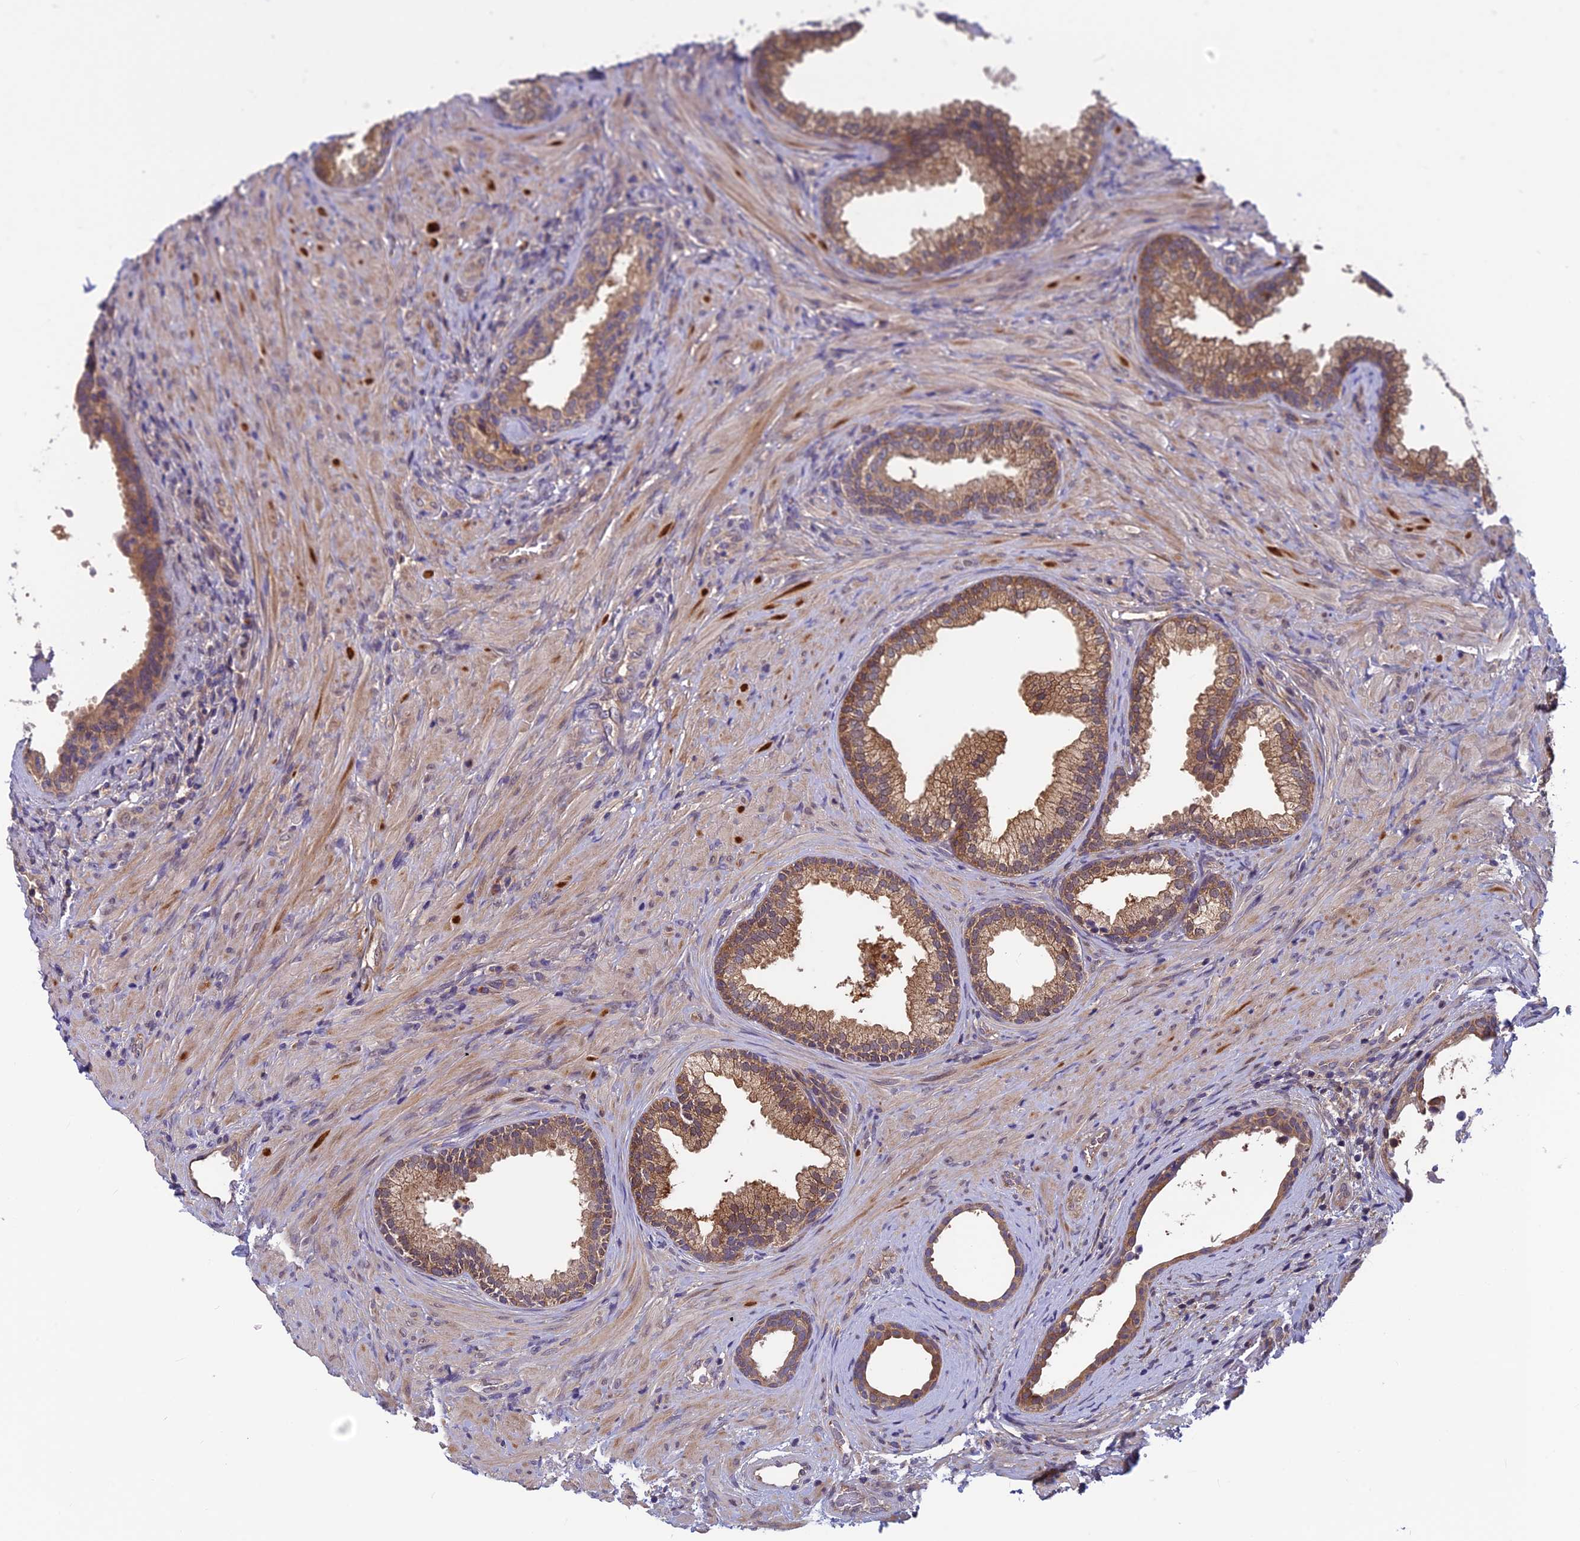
{"staining": {"intensity": "moderate", "quantity": ">75%", "location": "cytoplasmic/membranous"}, "tissue": "prostate", "cell_type": "Glandular cells", "image_type": "normal", "snomed": [{"axis": "morphology", "description": "Normal tissue, NOS"}, {"axis": "topography", "description": "Prostate"}], "caption": "Moderate cytoplasmic/membranous positivity for a protein is identified in about >75% of glandular cells of unremarkable prostate using IHC.", "gene": "CCDC15", "patient": {"sex": "male", "age": 76}}